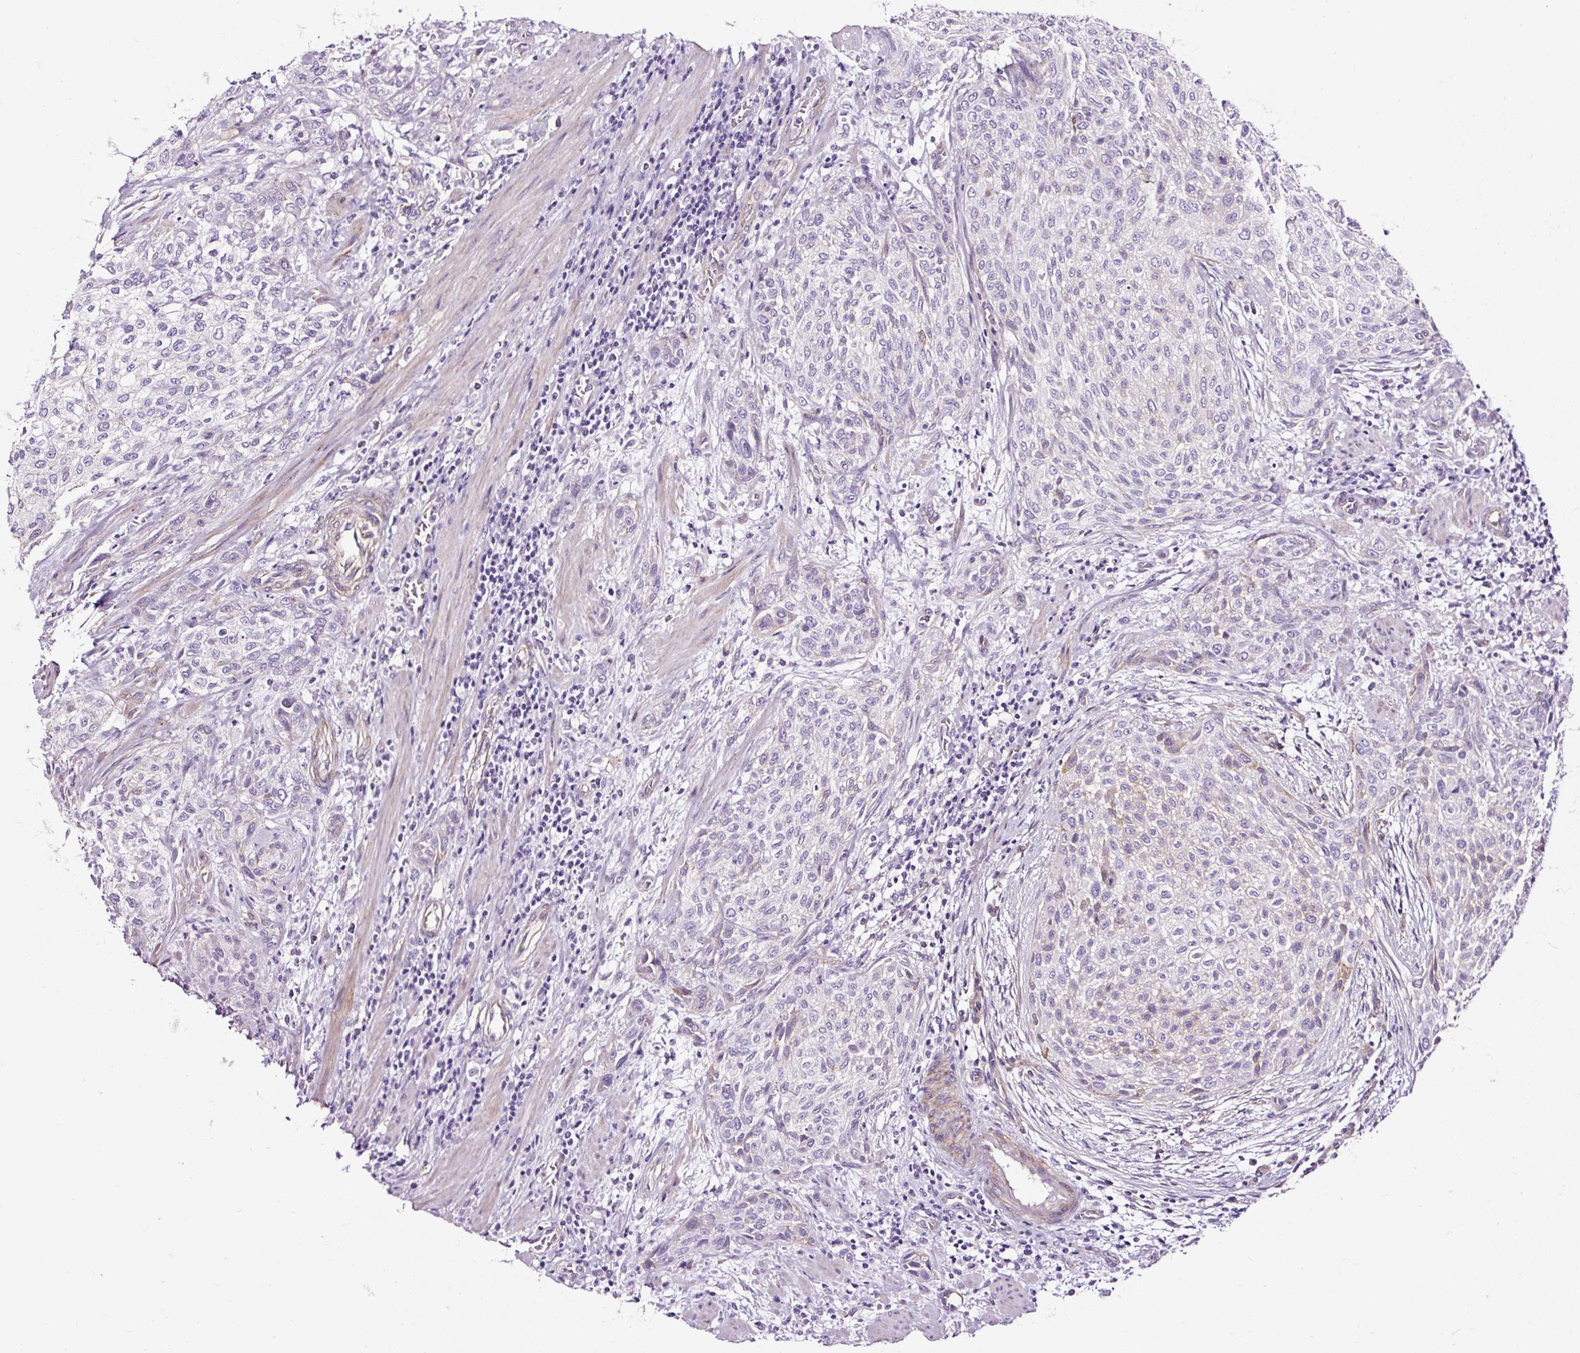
{"staining": {"intensity": "negative", "quantity": "none", "location": "none"}, "tissue": "urothelial cancer", "cell_type": "Tumor cells", "image_type": "cancer", "snomed": [{"axis": "morphology", "description": "Urothelial carcinoma, High grade"}, {"axis": "topography", "description": "Urinary bladder"}], "caption": "IHC of urothelial cancer shows no staining in tumor cells.", "gene": "SLC7A8", "patient": {"sex": "male", "age": 35}}